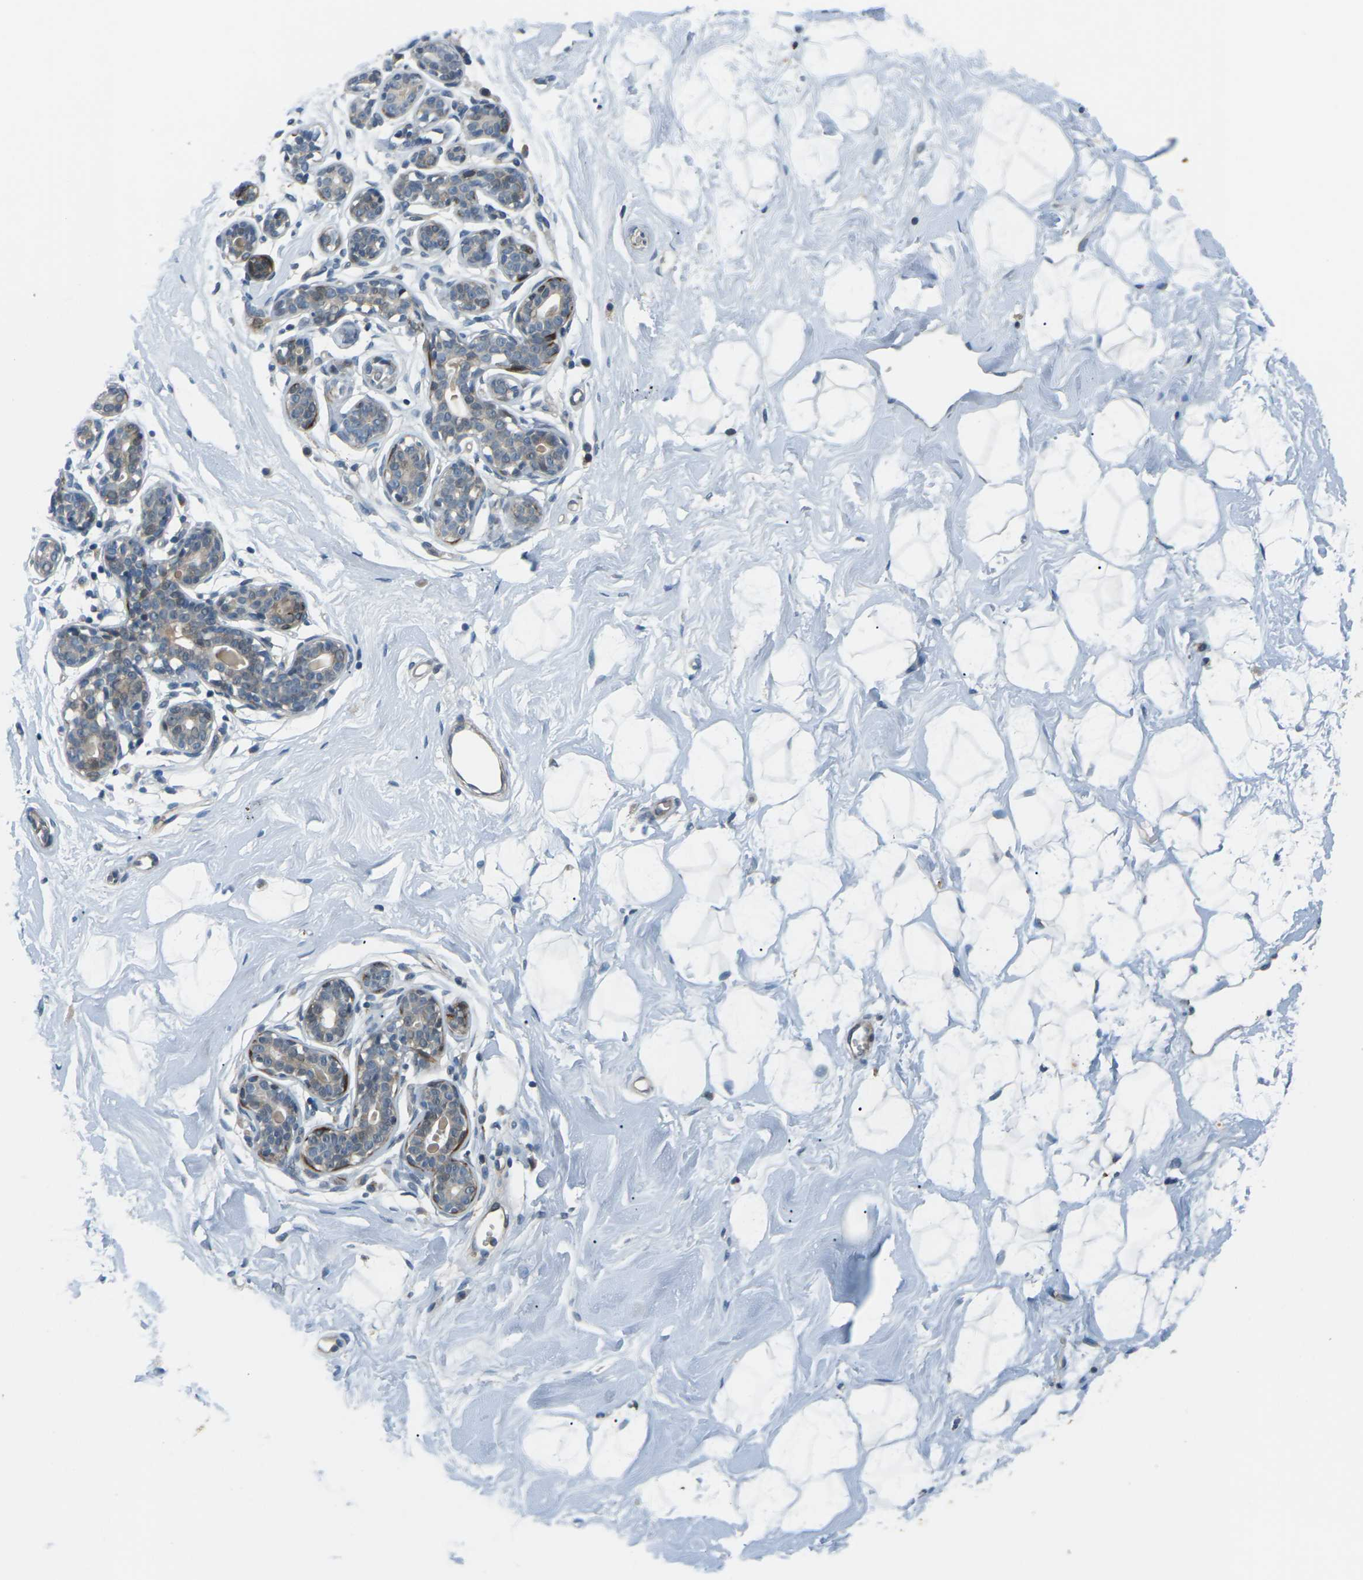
{"staining": {"intensity": "negative", "quantity": "none", "location": "none"}, "tissue": "breast", "cell_type": "Adipocytes", "image_type": "normal", "snomed": [{"axis": "morphology", "description": "Normal tissue, NOS"}, {"axis": "topography", "description": "Breast"}], "caption": "DAB (3,3'-diaminobenzidine) immunohistochemical staining of benign breast demonstrates no significant expression in adipocytes. (Brightfield microscopy of DAB IHC at high magnification).", "gene": "SLC13A3", "patient": {"sex": "female", "age": 23}}